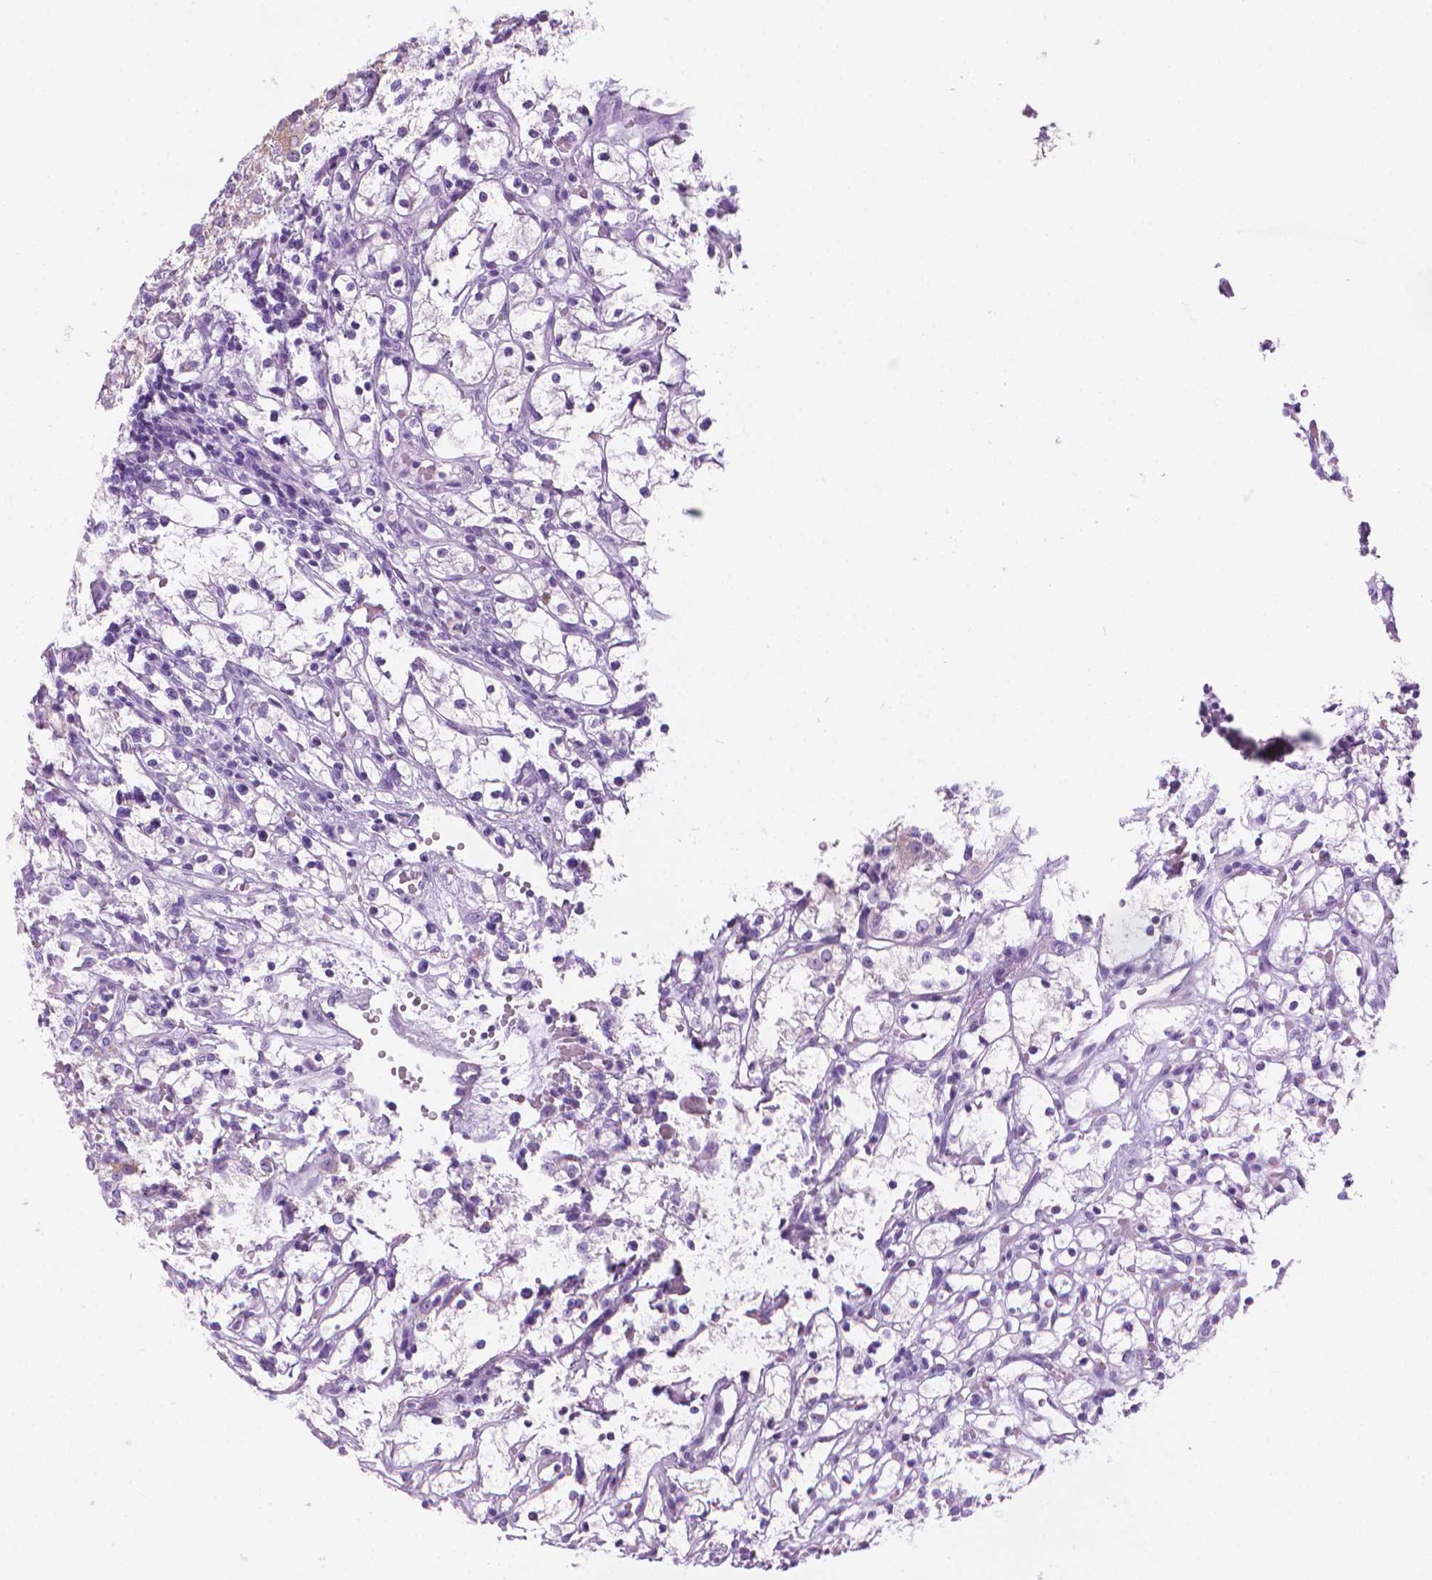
{"staining": {"intensity": "negative", "quantity": "none", "location": "none"}, "tissue": "renal cancer", "cell_type": "Tumor cells", "image_type": "cancer", "snomed": [{"axis": "morphology", "description": "Adenocarcinoma, NOS"}, {"axis": "topography", "description": "Kidney"}], "caption": "This is an immunohistochemistry histopathology image of renal cancer. There is no positivity in tumor cells.", "gene": "TTC29", "patient": {"sex": "female", "age": 59}}